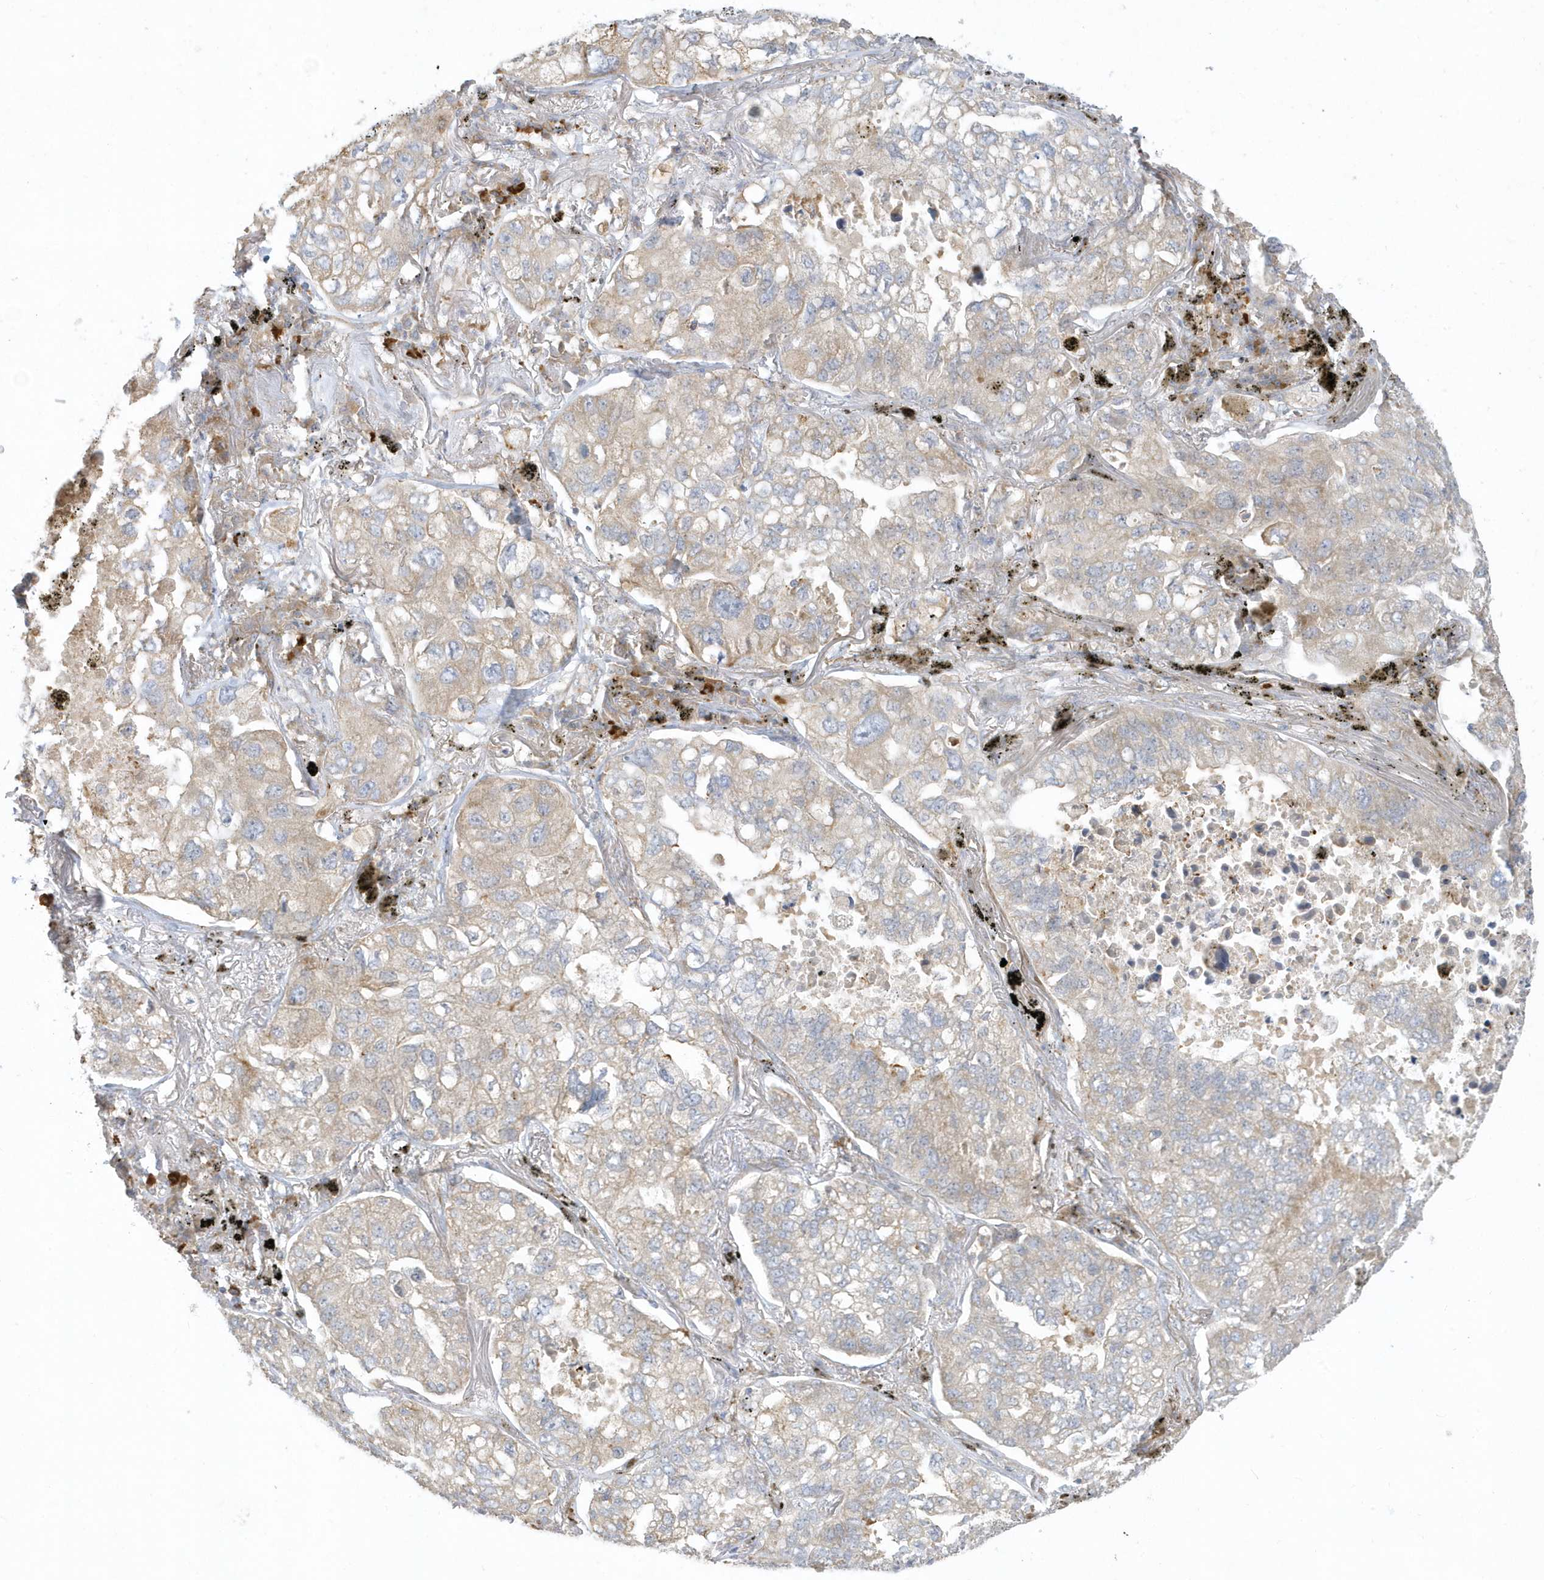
{"staining": {"intensity": "negative", "quantity": "none", "location": "none"}, "tissue": "lung cancer", "cell_type": "Tumor cells", "image_type": "cancer", "snomed": [{"axis": "morphology", "description": "Adenocarcinoma, NOS"}, {"axis": "topography", "description": "Lung"}], "caption": "The photomicrograph demonstrates no staining of tumor cells in lung cancer. (DAB immunohistochemistry (IHC), high magnification).", "gene": "THADA", "patient": {"sex": "male", "age": 65}}